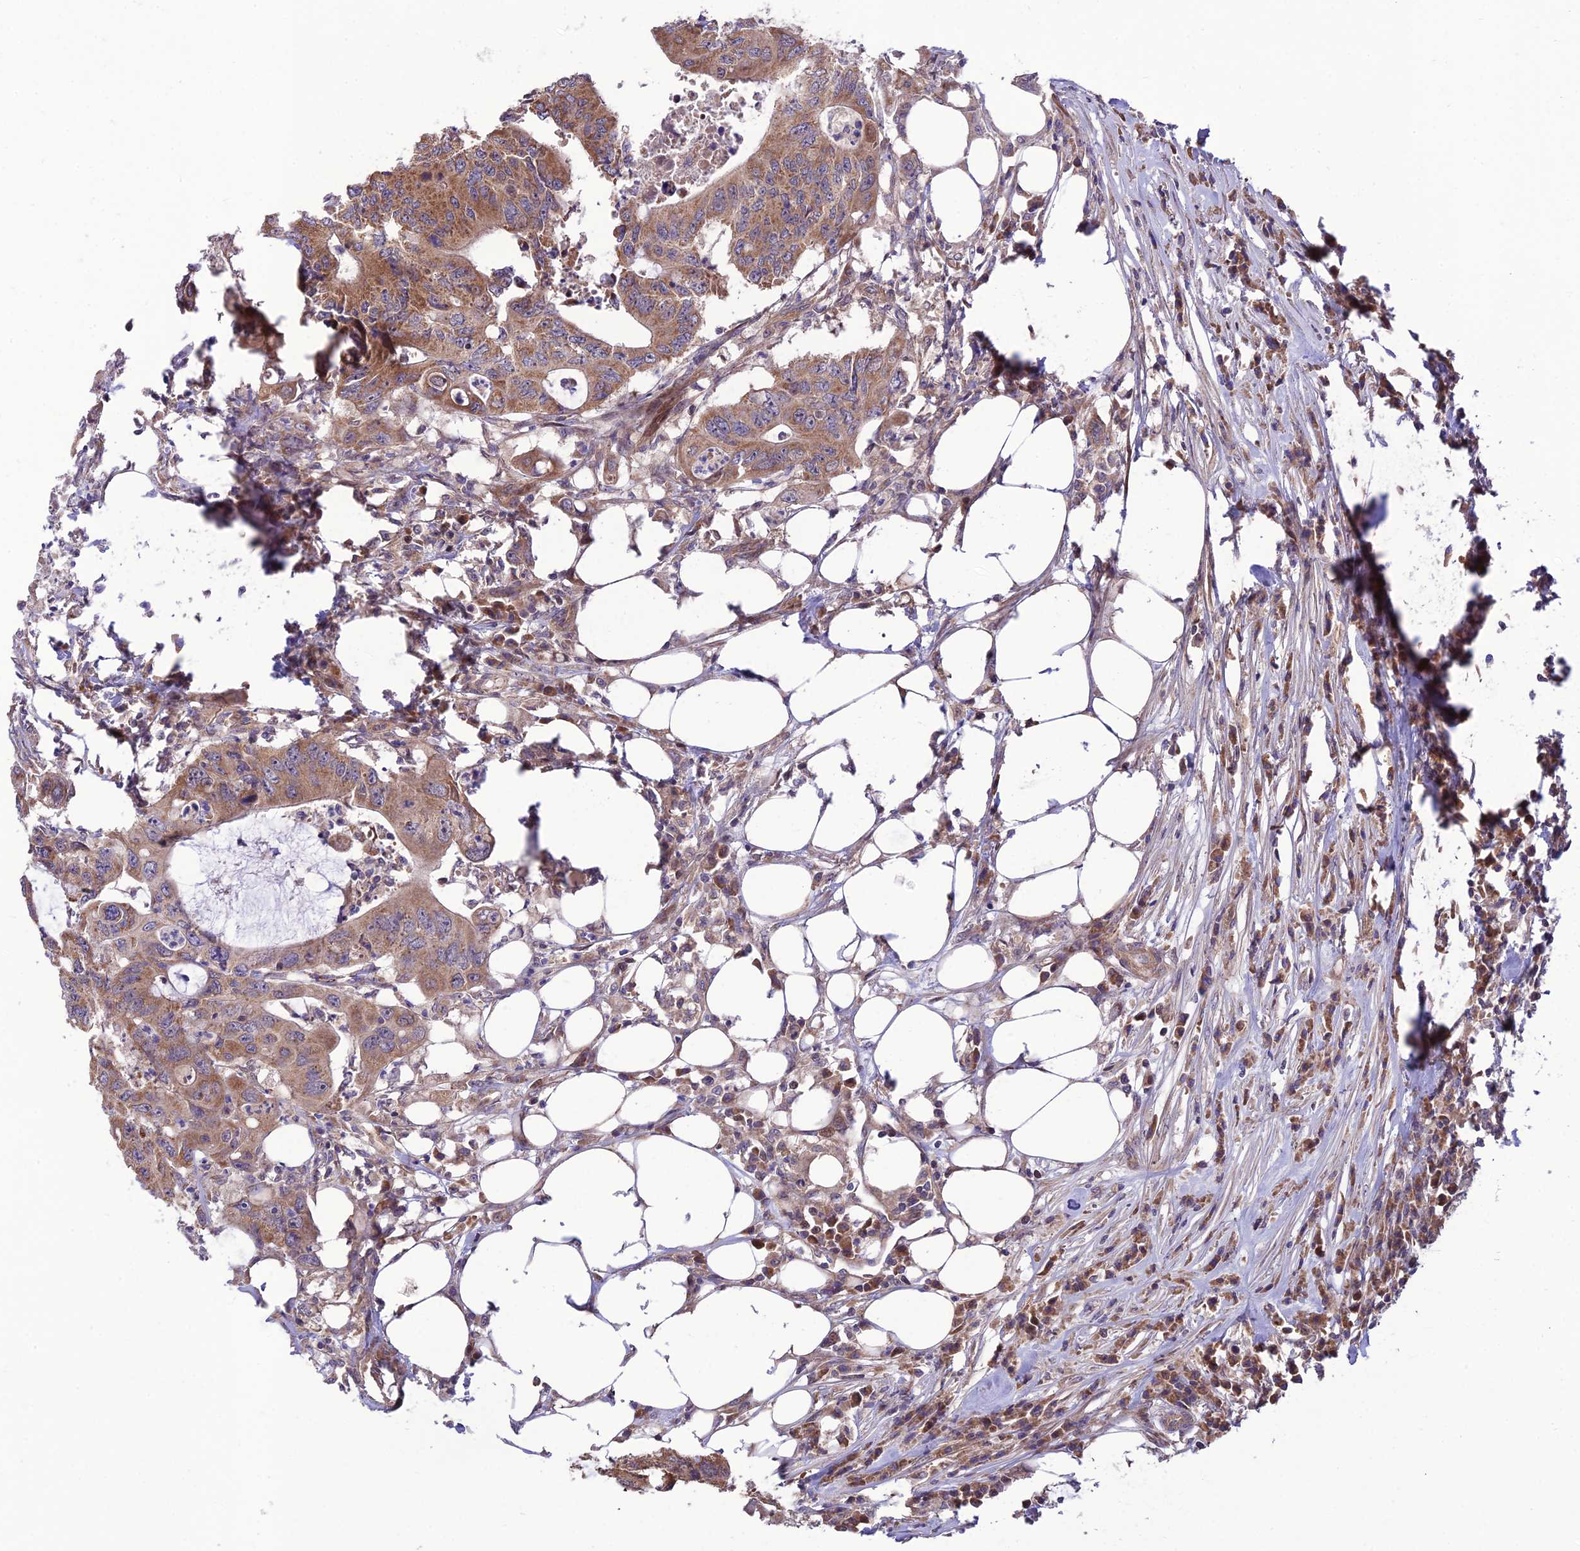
{"staining": {"intensity": "moderate", "quantity": ">75%", "location": "cytoplasmic/membranous"}, "tissue": "colorectal cancer", "cell_type": "Tumor cells", "image_type": "cancer", "snomed": [{"axis": "morphology", "description": "Adenocarcinoma, NOS"}, {"axis": "topography", "description": "Colon"}], "caption": "Immunohistochemical staining of colorectal cancer (adenocarcinoma) shows moderate cytoplasmic/membranous protein expression in about >75% of tumor cells.", "gene": "PLEKHG2", "patient": {"sex": "male", "age": 71}}